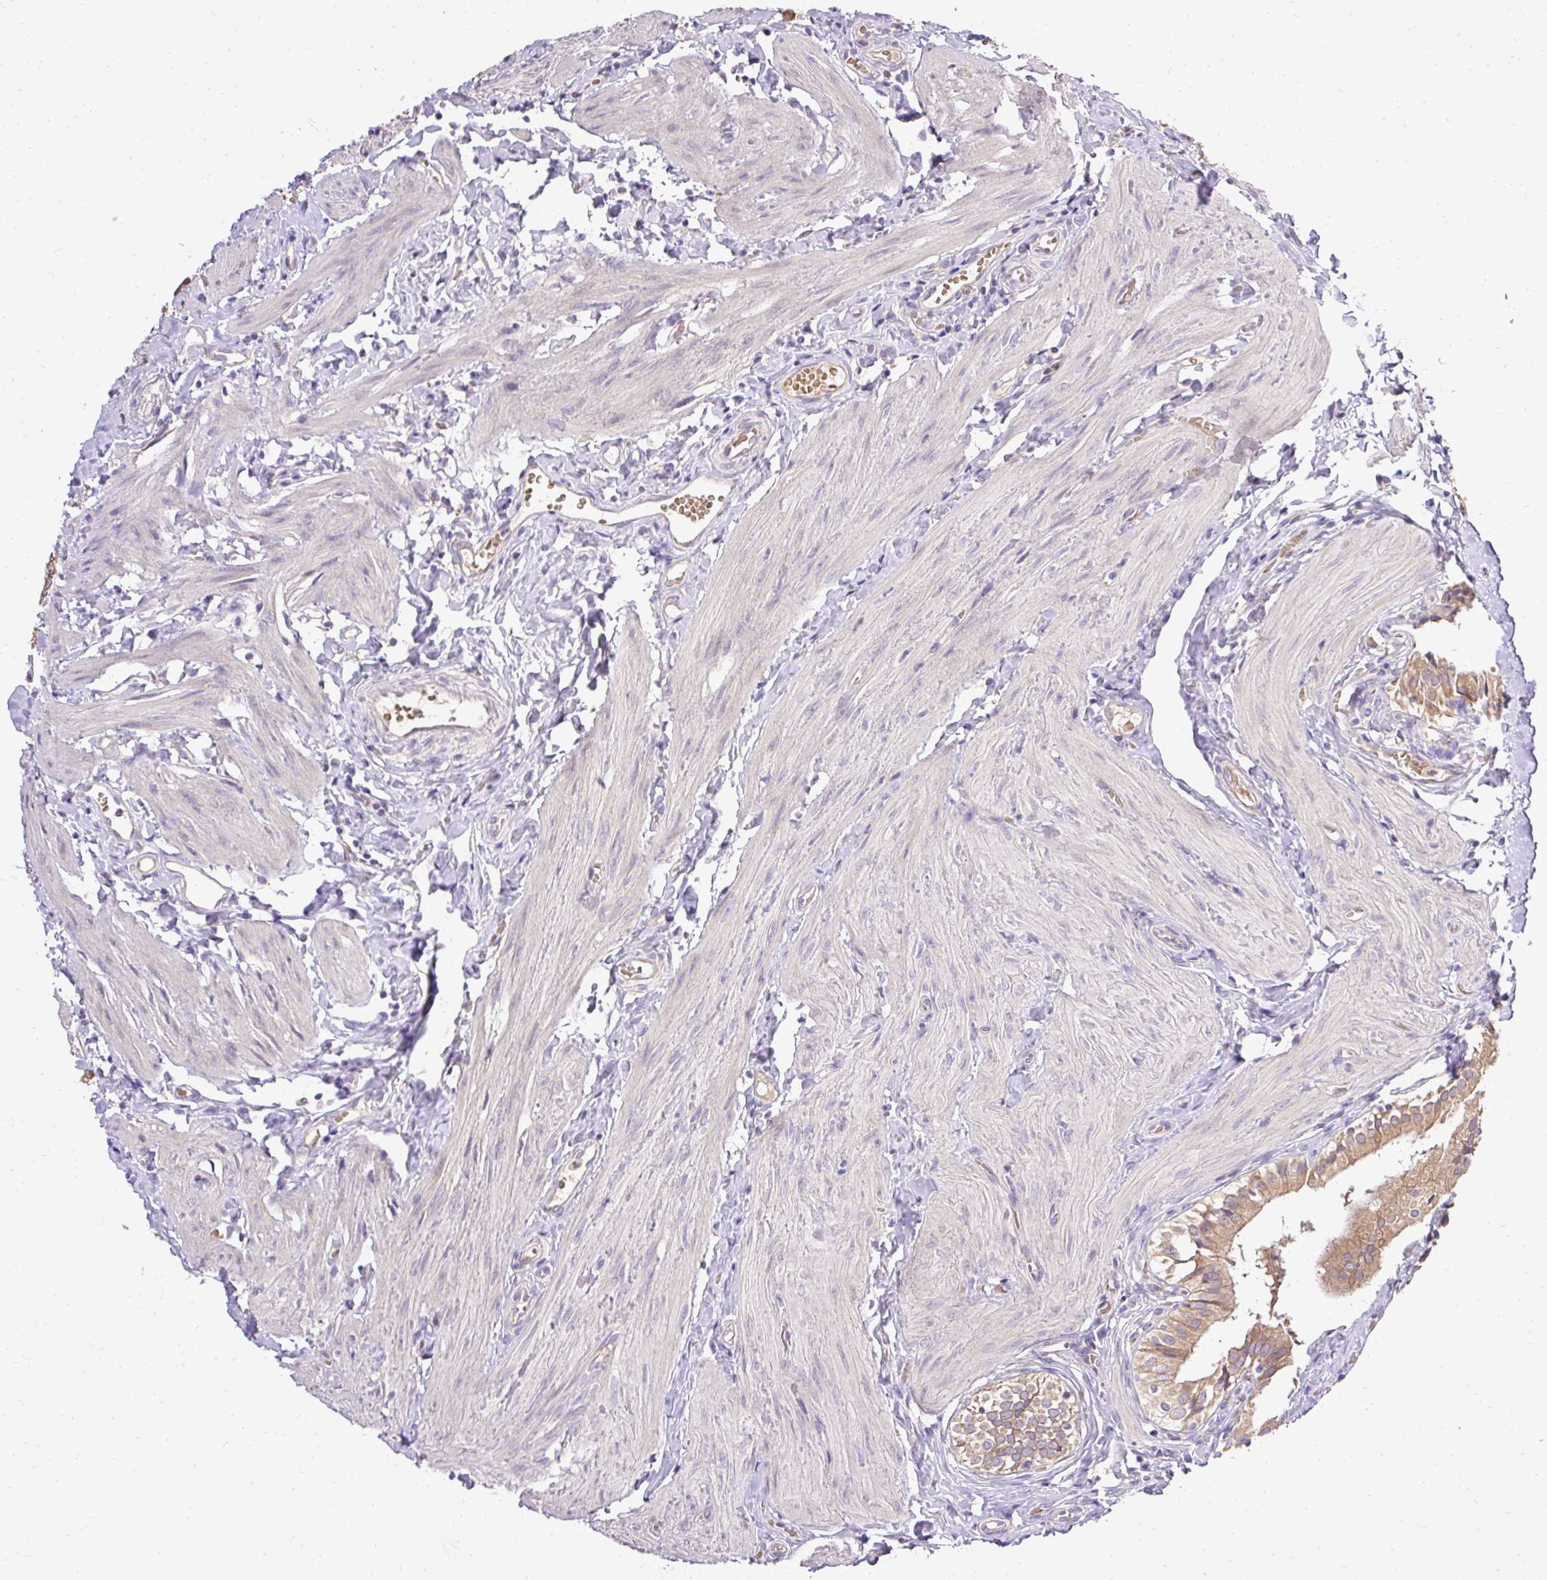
{"staining": {"intensity": "moderate", "quantity": ">75%", "location": "cytoplasmic/membranous"}, "tissue": "gallbladder", "cell_type": "Glandular cells", "image_type": "normal", "snomed": [{"axis": "morphology", "description": "Normal tissue, NOS"}, {"axis": "topography", "description": "Gallbladder"}], "caption": "Immunohistochemical staining of normal gallbladder demonstrates moderate cytoplasmic/membranous protein expression in about >75% of glandular cells. Using DAB (3,3'-diaminobenzidine) (brown) and hematoxylin (blue) stains, captured at high magnification using brightfield microscopy.", "gene": "SEC63", "patient": {"sex": "female", "age": 47}}